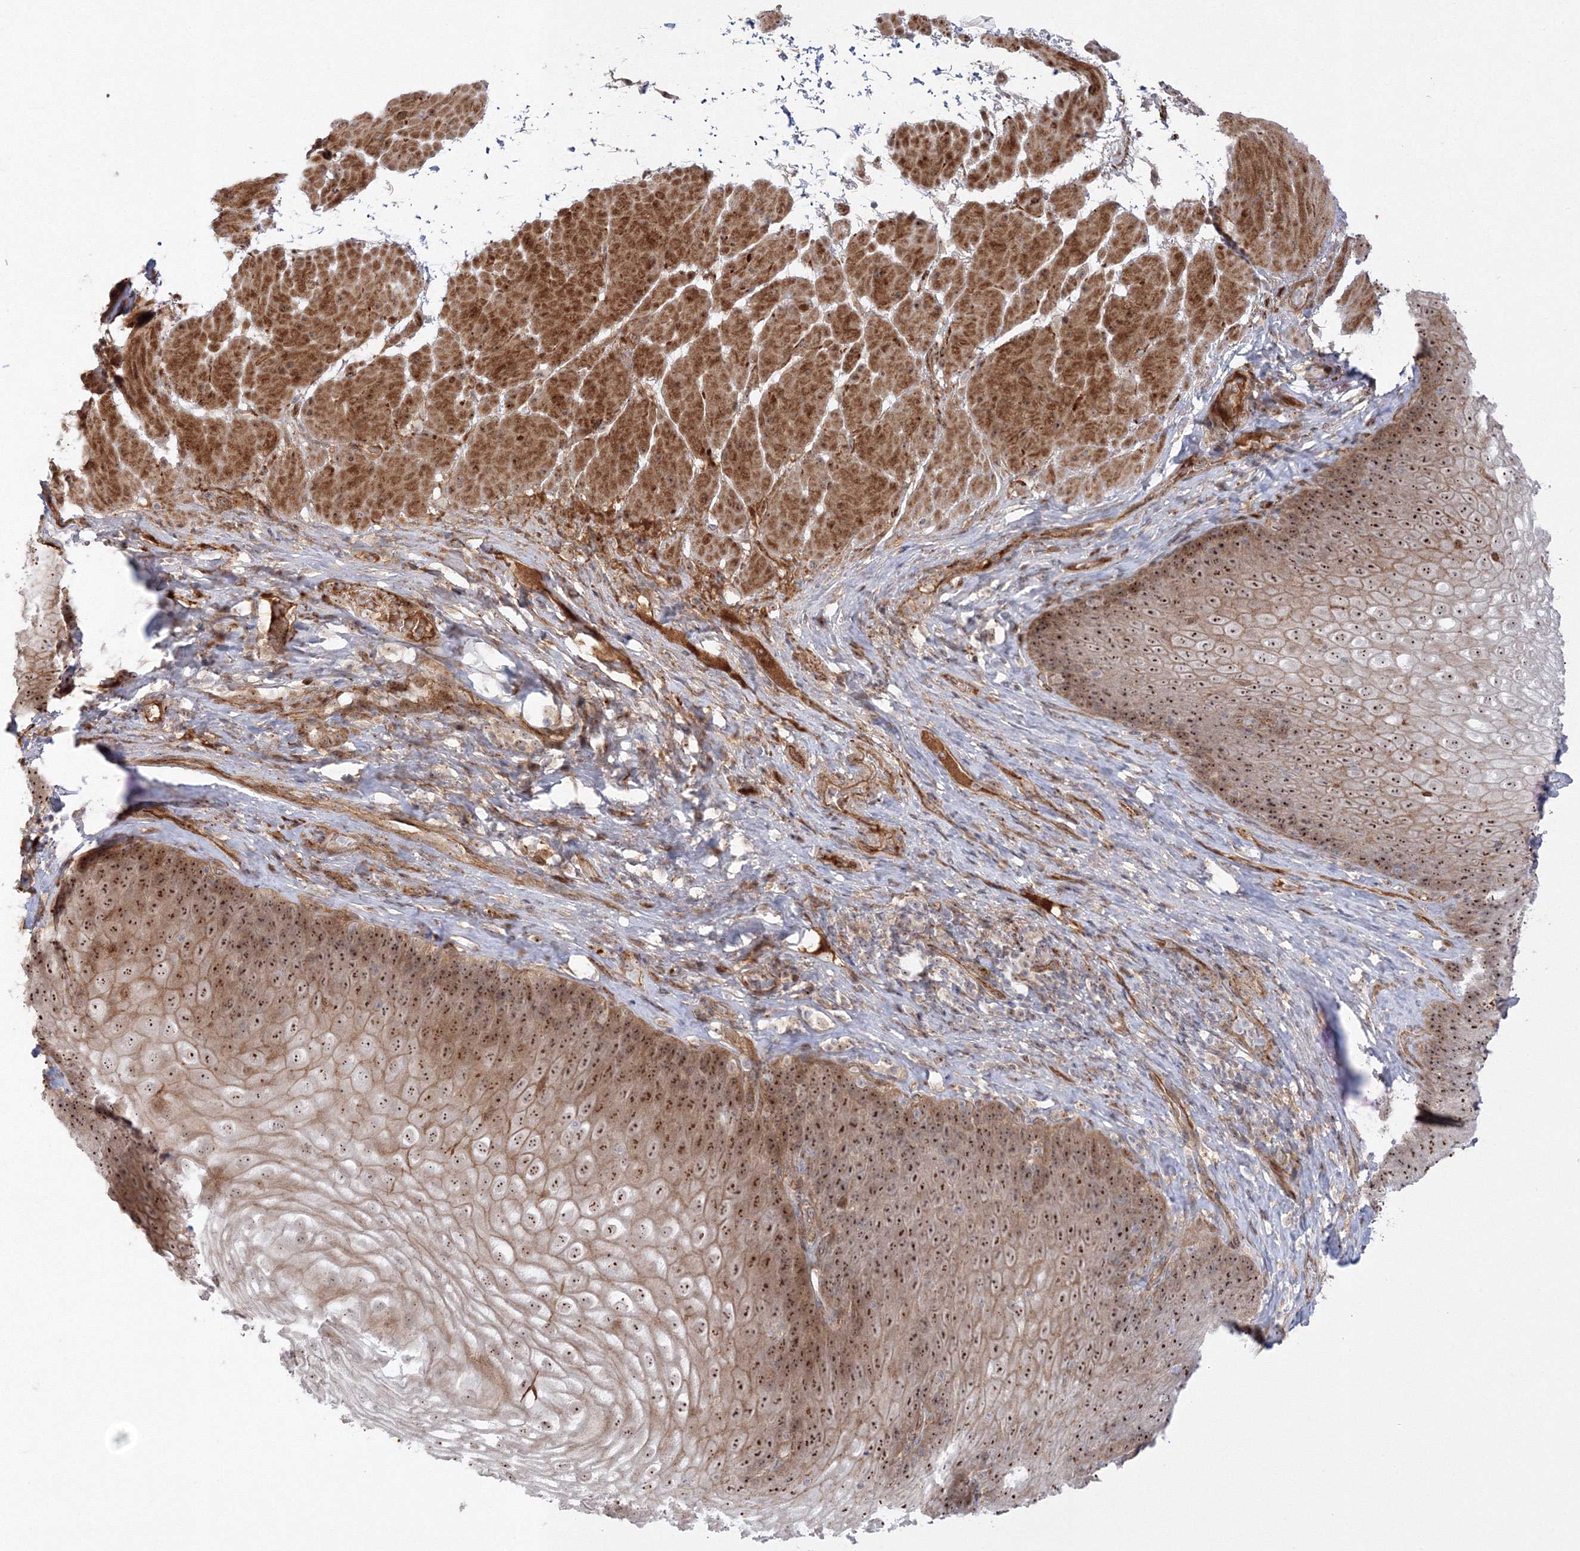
{"staining": {"intensity": "strong", "quantity": "25%-75%", "location": "cytoplasmic/membranous,nuclear"}, "tissue": "esophagus", "cell_type": "Squamous epithelial cells", "image_type": "normal", "snomed": [{"axis": "morphology", "description": "Normal tissue, NOS"}, {"axis": "topography", "description": "Esophagus"}], "caption": "Protein staining by immunohistochemistry shows strong cytoplasmic/membranous,nuclear positivity in approximately 25%-75% of squamous epithelial cells in normal esophagus. (Stains: DAB in brown, nuclei in blue, Microscopy: brightfield microscopy at high magnification).", "gene": "NPM3", "patient": {"sex": "female", "age": 66}}